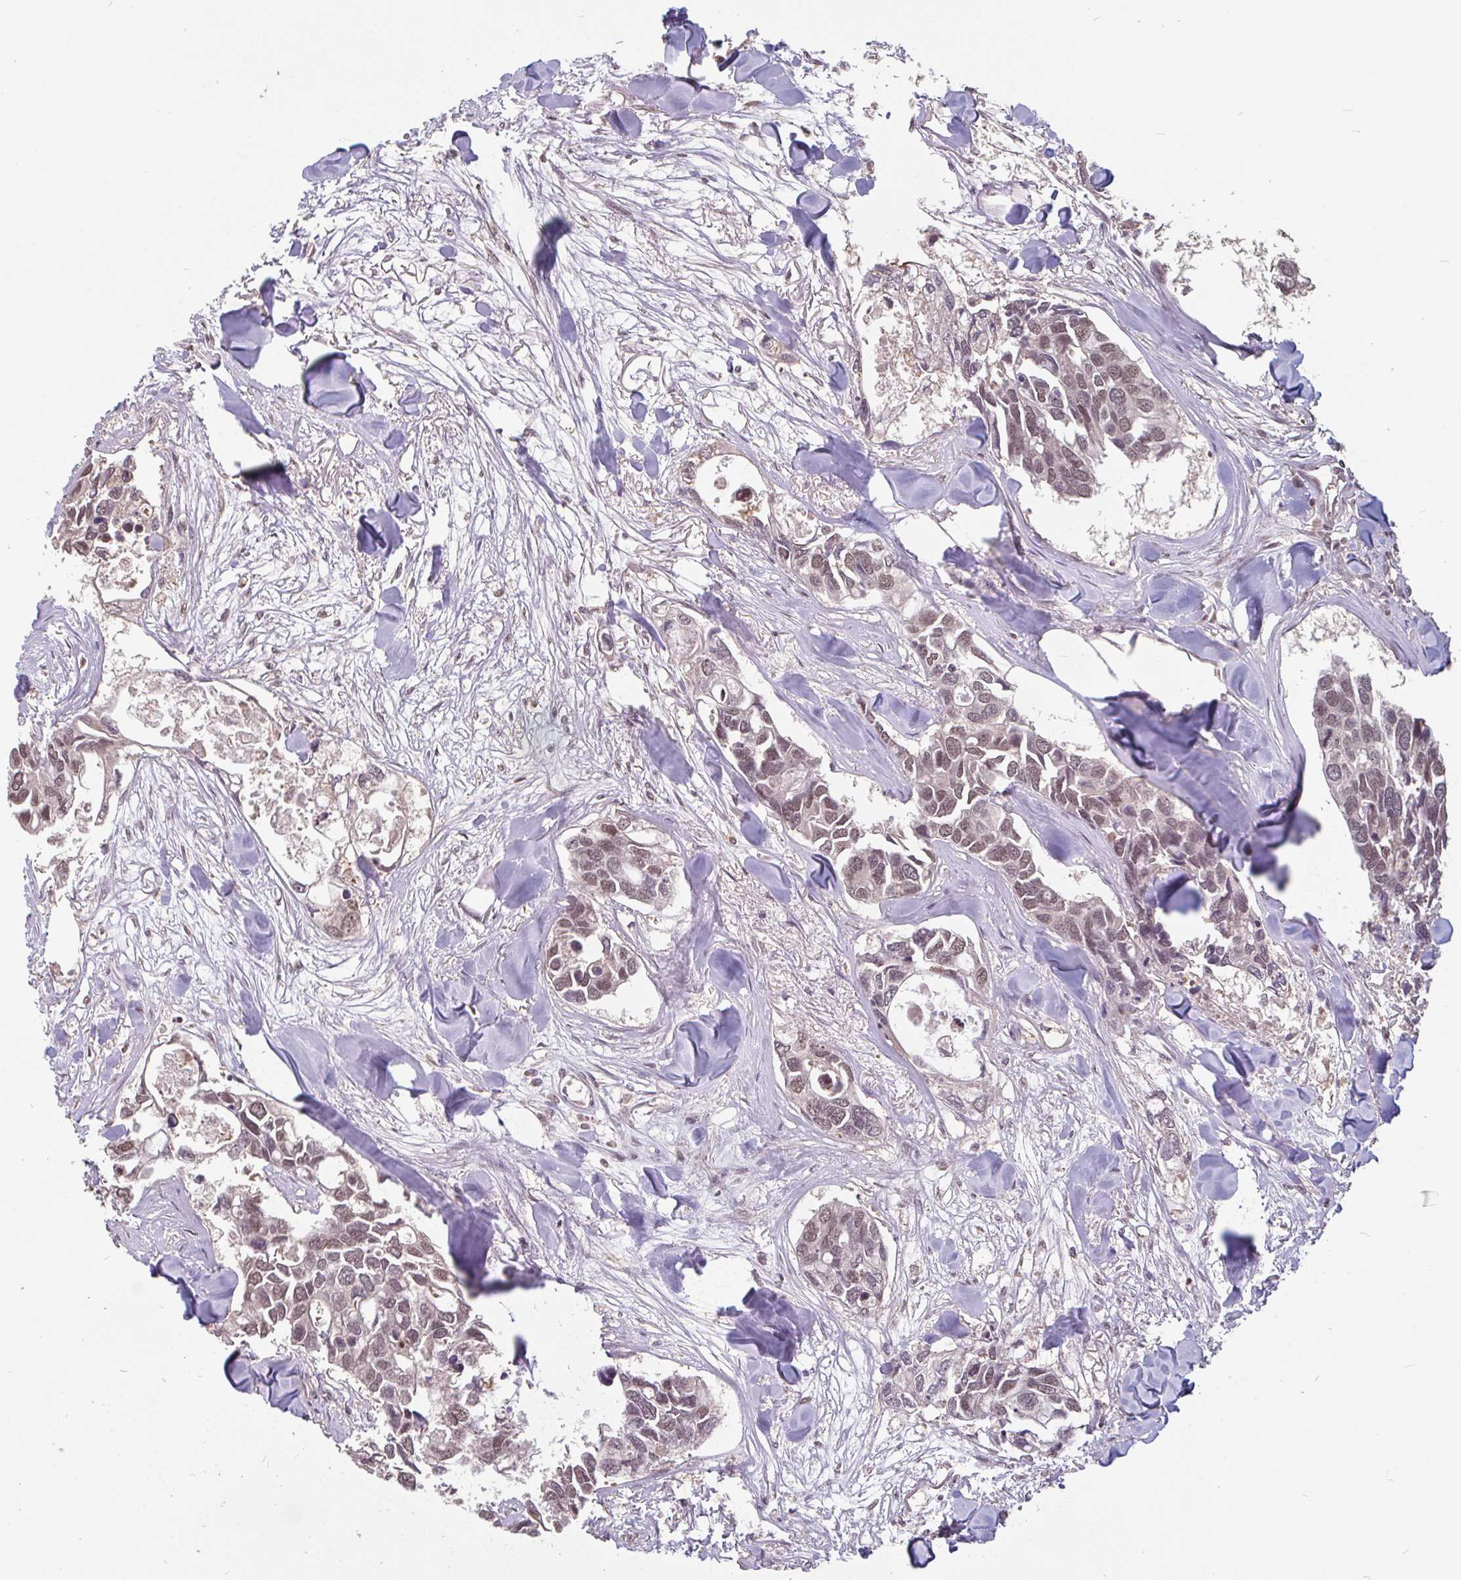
{"staining": {"intensity": "moderate", "quantity": ">75%", "location": "nuclear"}, "tissue": "breast cancer", "cell_type": "Tumor cells", "image_type": "cancer", "snomed": [{"axis": "morphology", "description": "Duct carcinoma"}, {"axis": "topography", "description": "Breast"}], "caption": "Moderate nuclear protein positivity is identified in approximately >75% of tumor cells in intraductal carcinoma (breast). The staining was performed using DAB (3,3'-diaminobenzidine) to visualize the protein expression in brown, while the nuclei were stained in blue with hematoxylin (Magnification: 20x).", "gene": "DR1", "patient": {"sex": "female", "age": 83}}